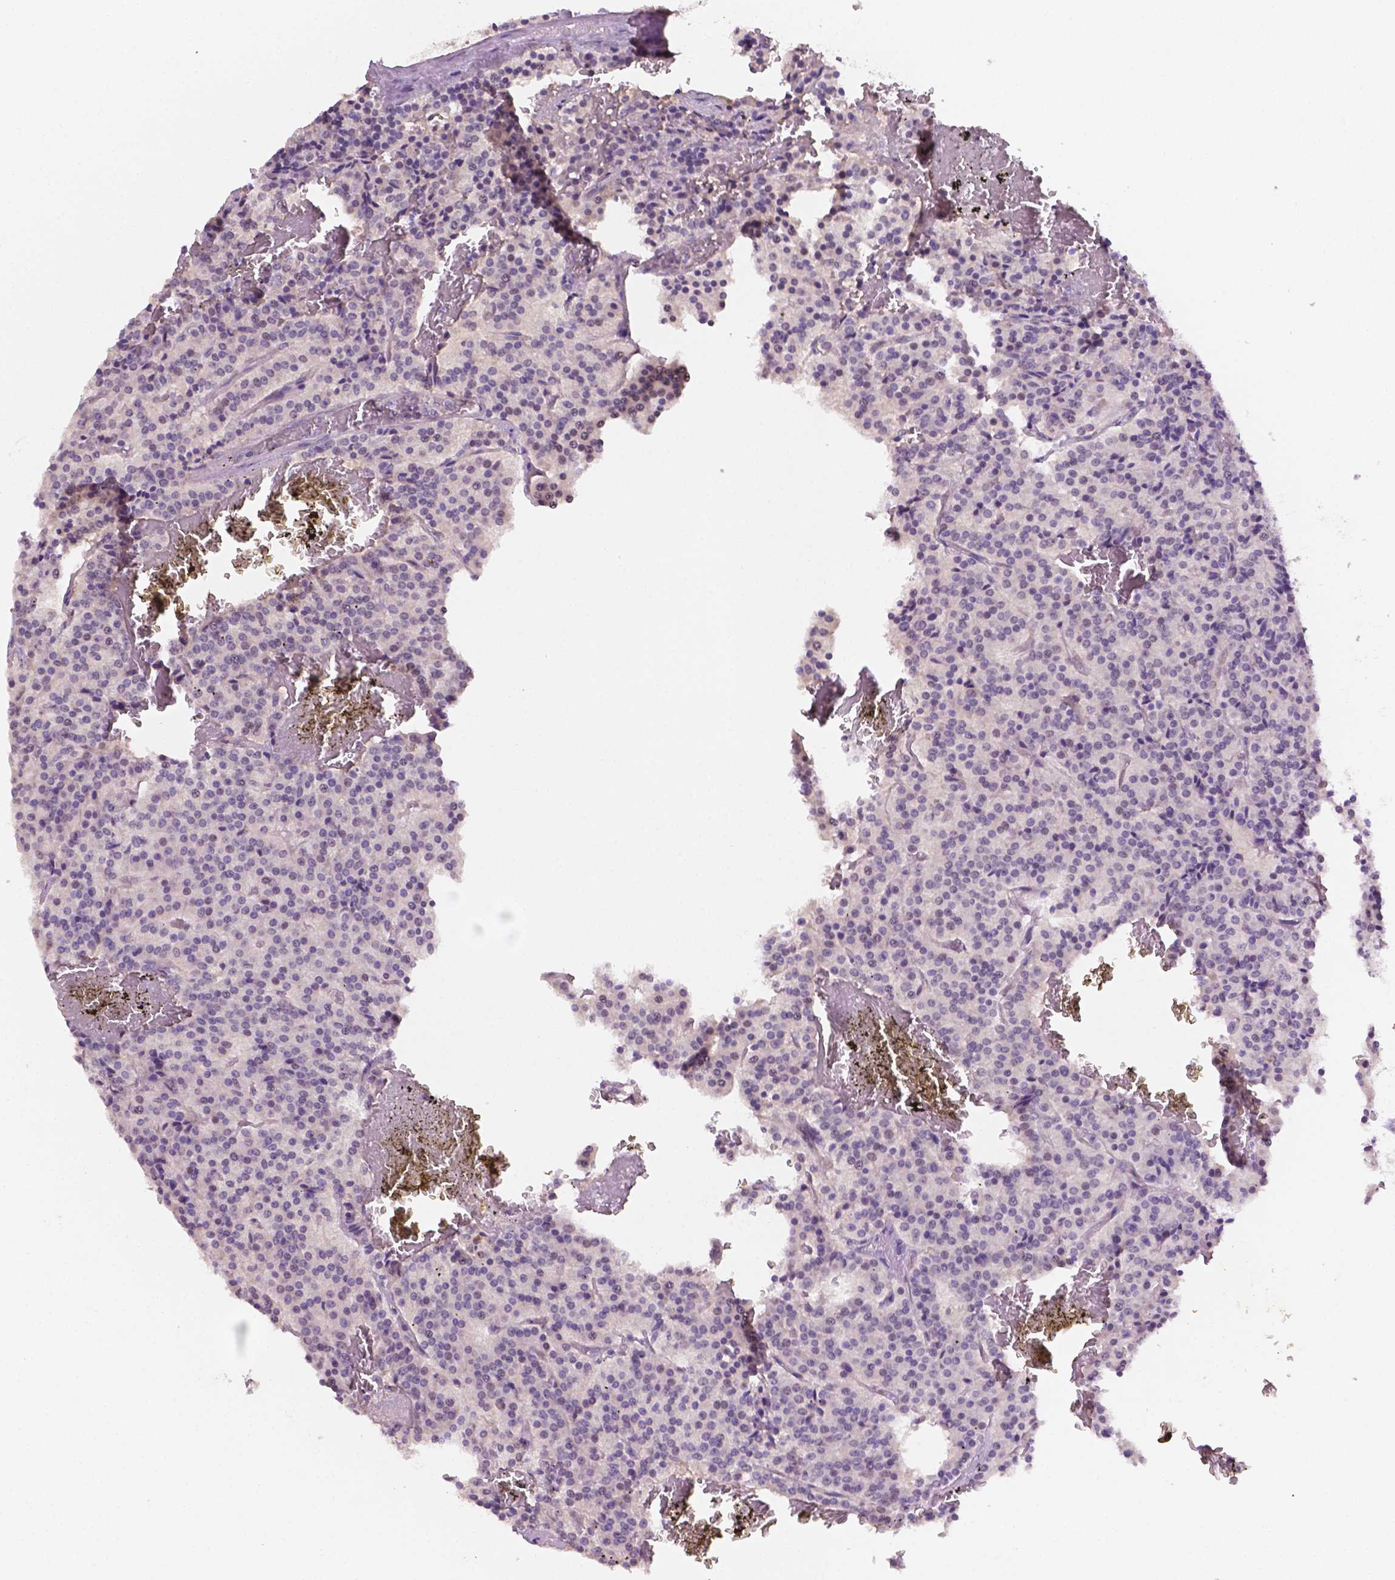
{"staining": {"intensity": "negative", "quantity": "none", "location": "none"}, "tissue": "carcinoid", "cell_type": "Tumor cells", "image_type": "cancer", "snomed": [{"axis": "morphology", "description": "Carcinoid, malignant, NOS"}, {"axis": "topography", "description": "Lung"}], "caption": "DAB immunohistochemical staining of human carcinoid (malignant) exhibits no significant positivity in tumor cells.", "gene": "MROH6", "patient": {"sex": "male", "age": 70}}